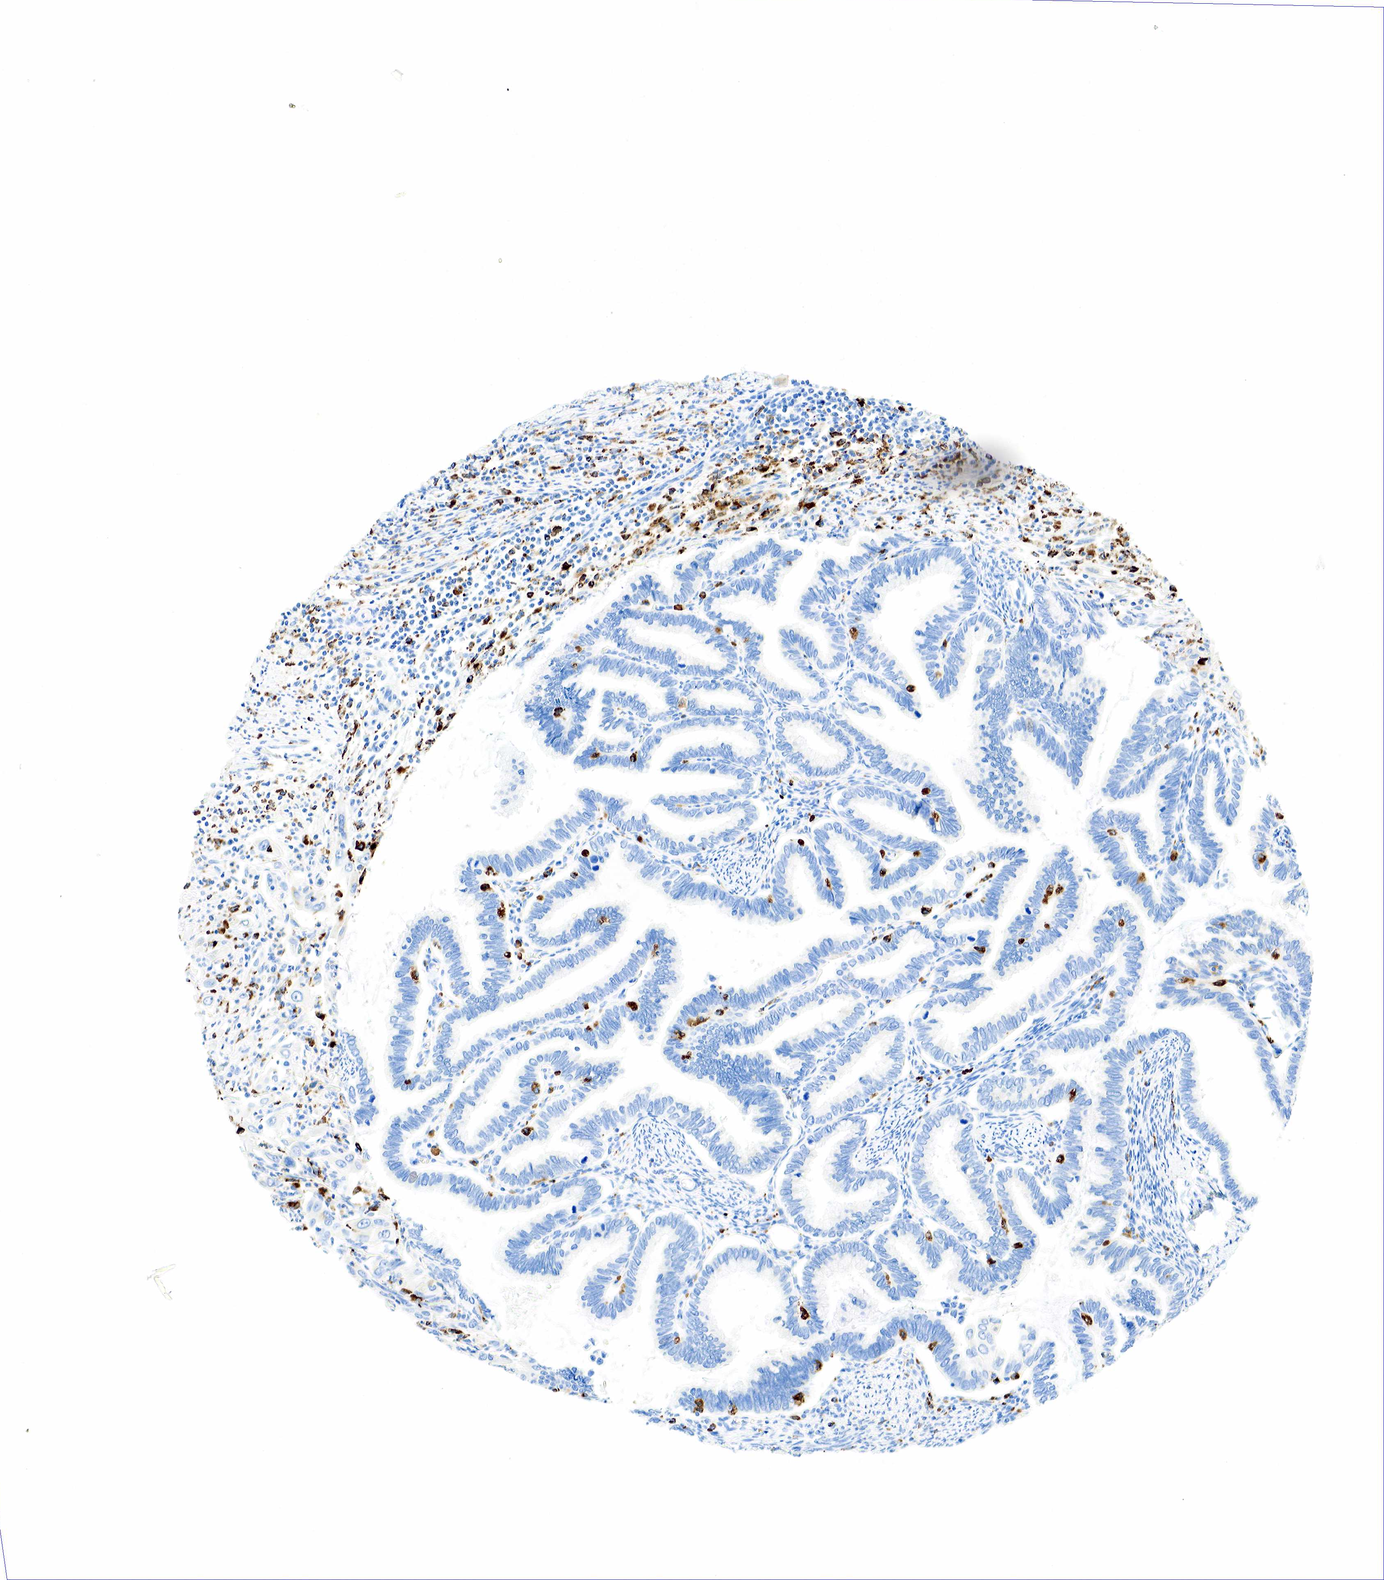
{"staining": {"intensity": "negative", "quantity": "none", "location": "none"}, "tissue": "cervical cancer", "cell_type": "Tumor cells", "image_type": "cancer", "snomed": [{"axis": "morphology", "description": "Adenocarcinoma, NOS"}, {"axis": "topography", "description": "Cervix"}], "caption": "An immunohistochemistry (IHC) photomicrograph of cervical cancer is shown. There is no staining in tumor cells of cervical cancer.", "gene": "CD68", "patient": {"sex": "female", "age": 49}}